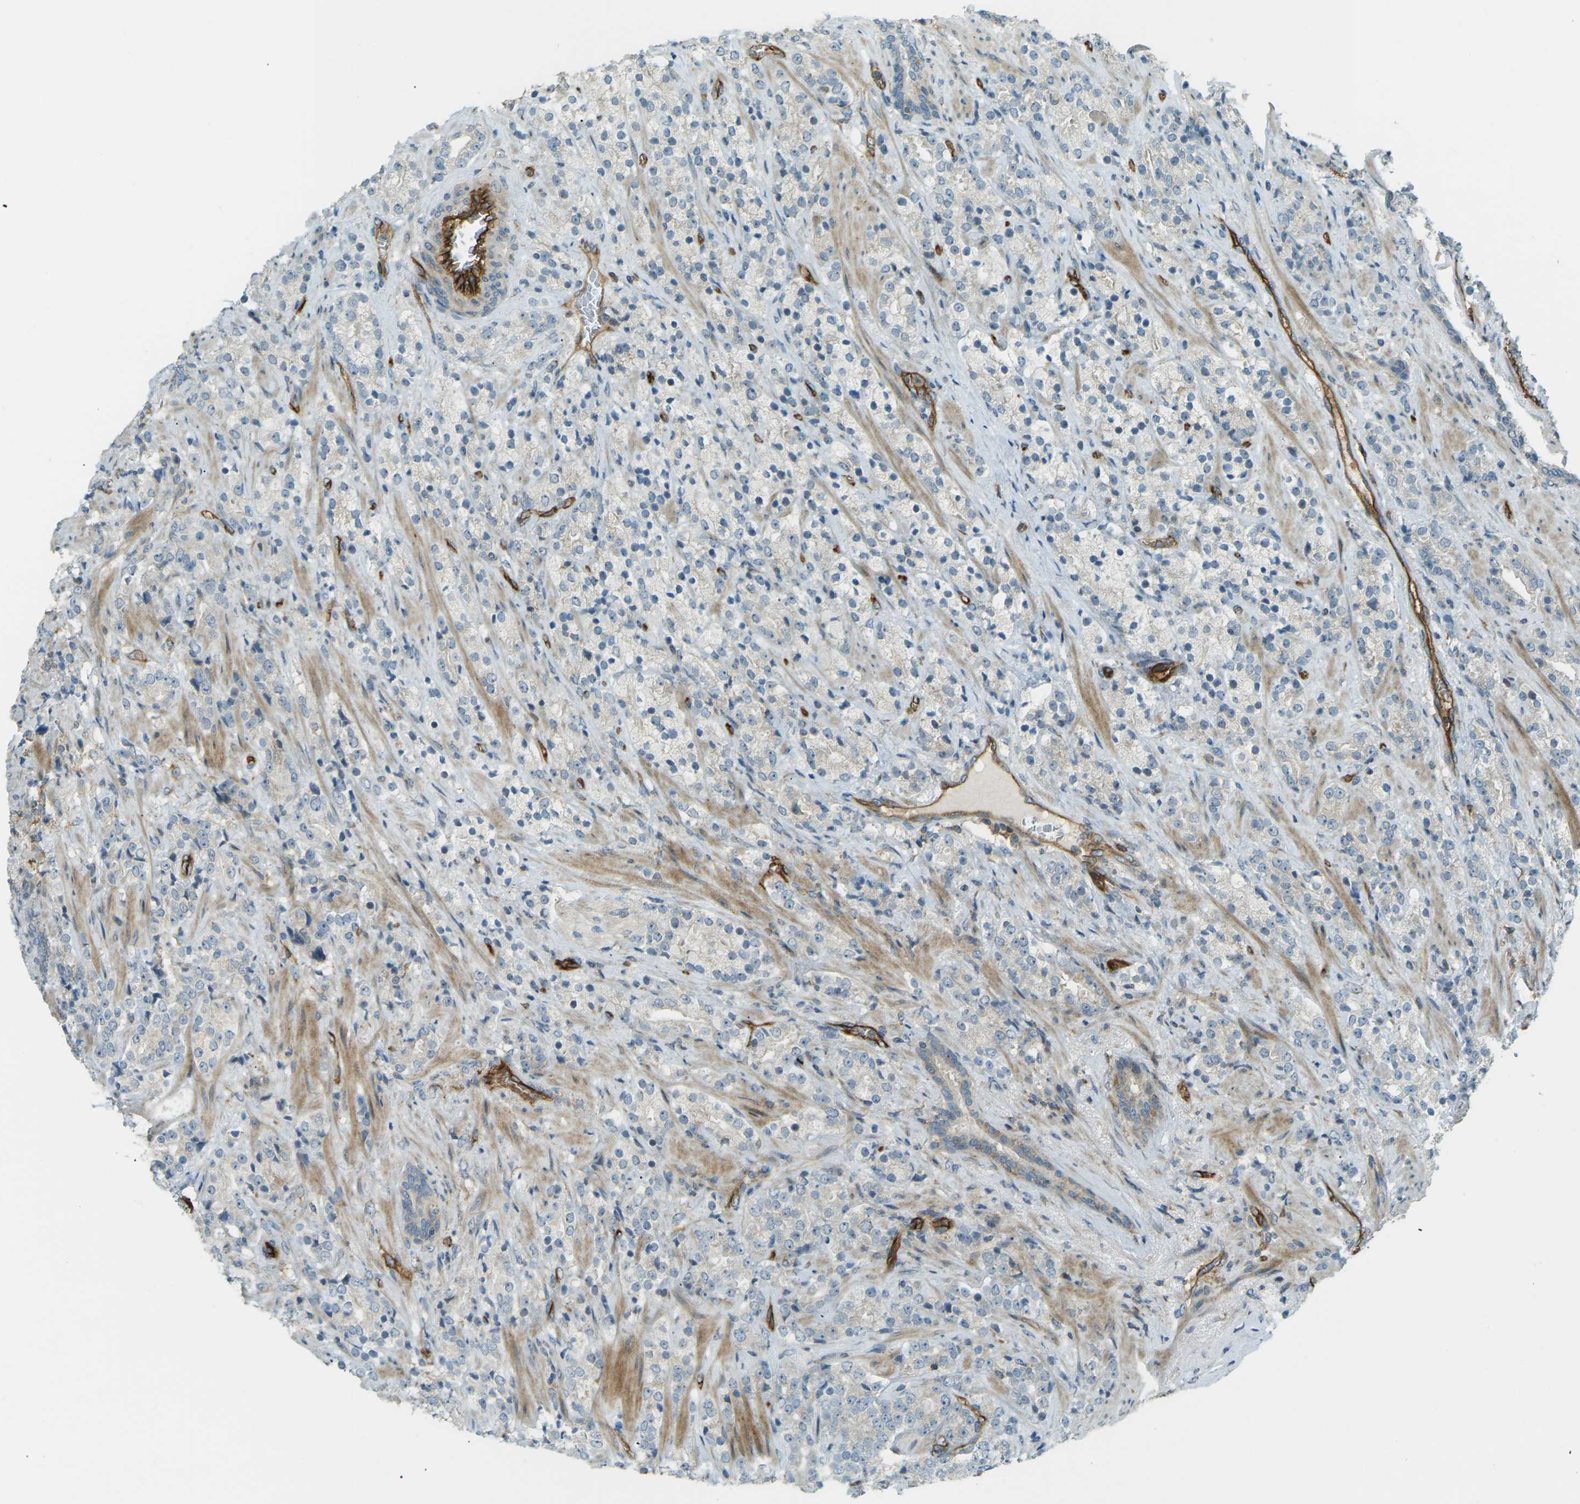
{"staining": {"intensity": "moderate", "quantity": "<25%", "location": "cytoplasmic/membranous"}, "tissue": "prostate cancer", "cell_type": "Tumor cells", "image_type": "cancer", "snomed": [{"axis": "morphology", "description": "Adenocarcinoma, High grade"}, {"axis": "topography", "description": "Prostate"}], "caption": "Immunohistochemistry (DAB (3,3'-diaminobenzidine)) staining of high-grade adenocarcinoma (prostate) displays moderate cytoplasmic/membranous protein positivity in about <25% of tumor cells.", "gene": "S1PR1", "patient": {"sex": "male", "age": 71}}